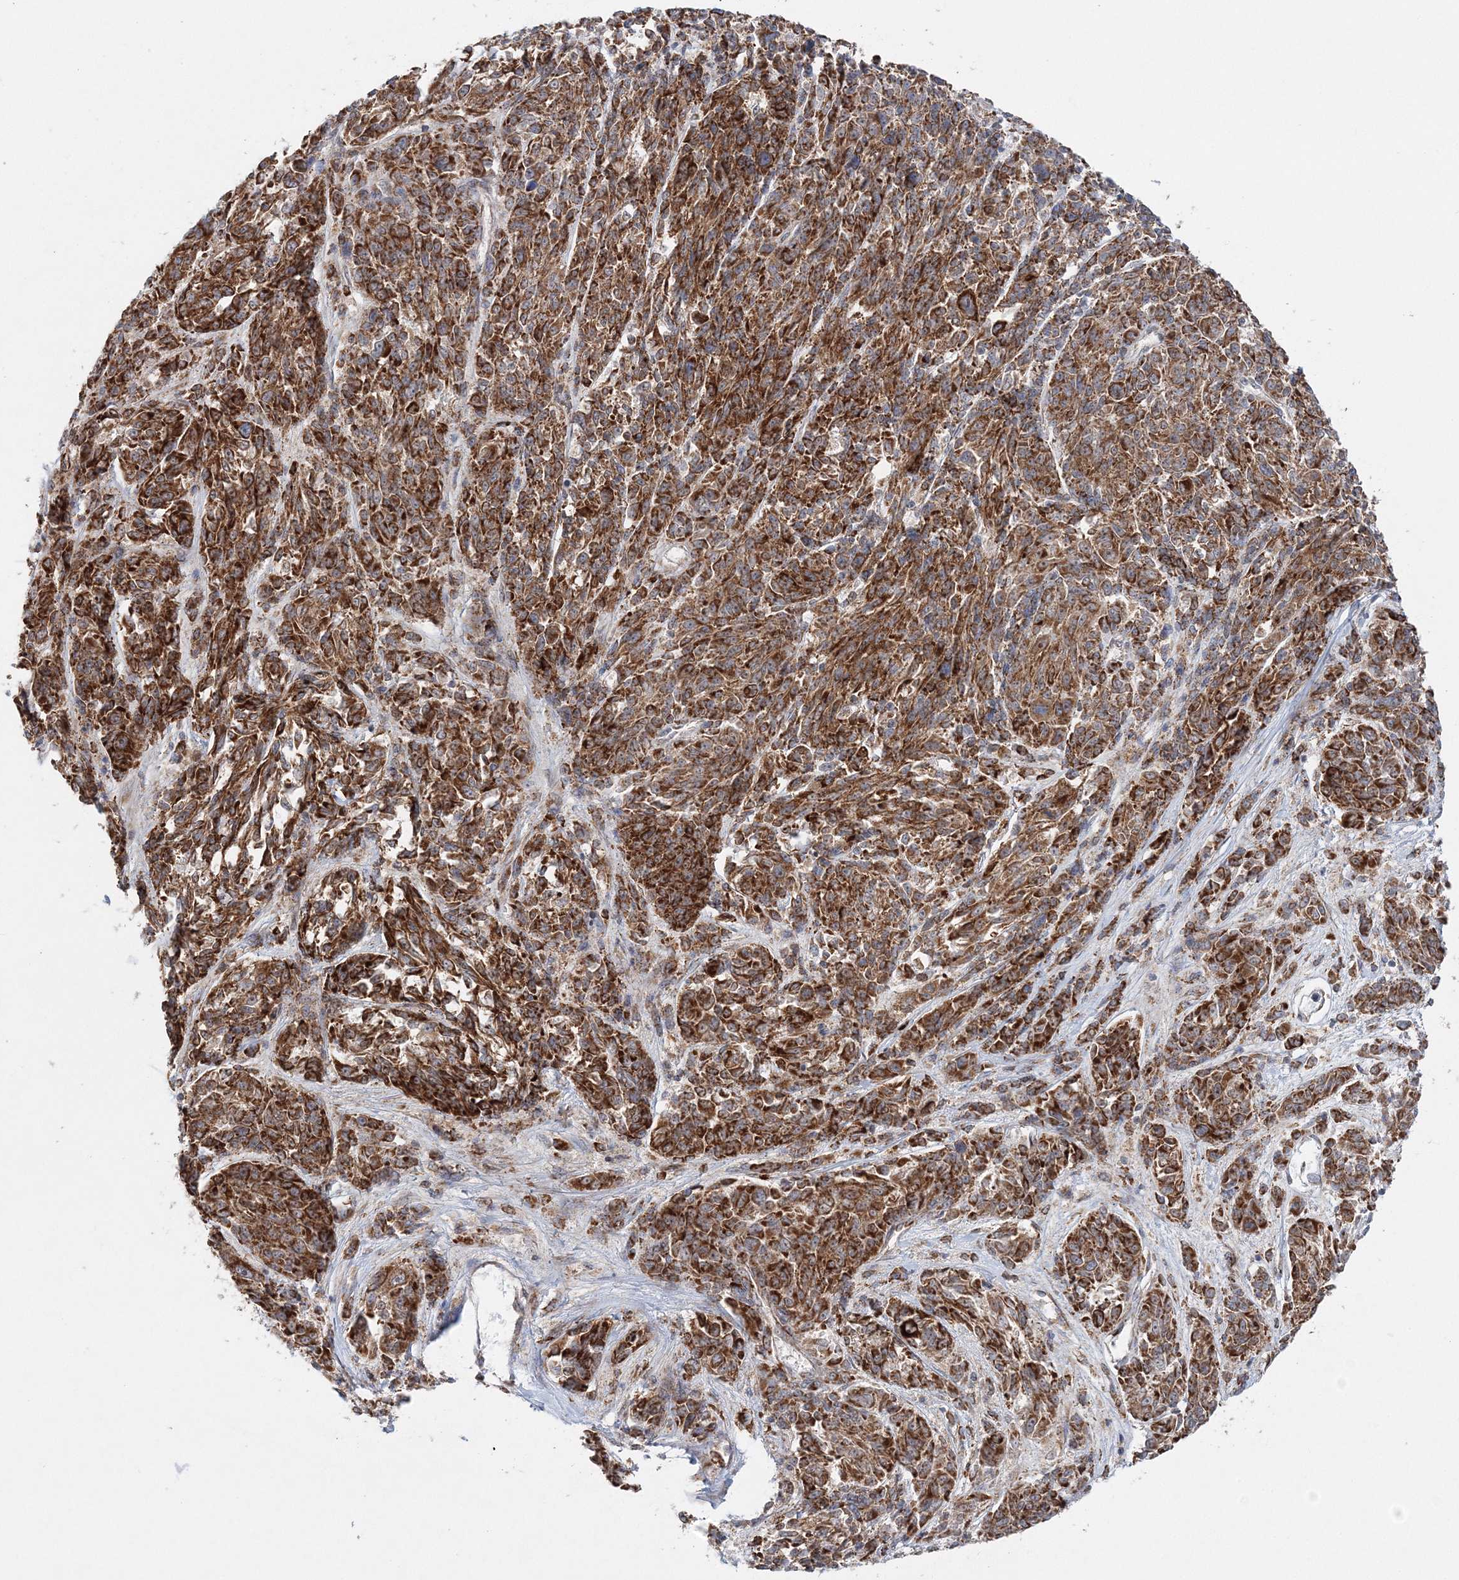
{"staining": {"intensity": "strong", "quantity": ">75%", "location": "cytoplasmic/membranous"}, "tissue": "melanoma", "cell_type": "Tumor cells", "image_type": "cancer", "snomed": [{"axis": "morphology", "description": "Malignant melanoma, NOS"}, {"axis": "topography", "description": "Skin"}], "caption": "Immunohistochemistry (DAB (3,3'-diaminobenzidine)) staining of human melanoma demonstrates strong cytoplasmic/membranous protein expression in about >75% of tumor cells.", "gene": "RAB11FIP2", "patient": {"sex": "male", "age": 53}}